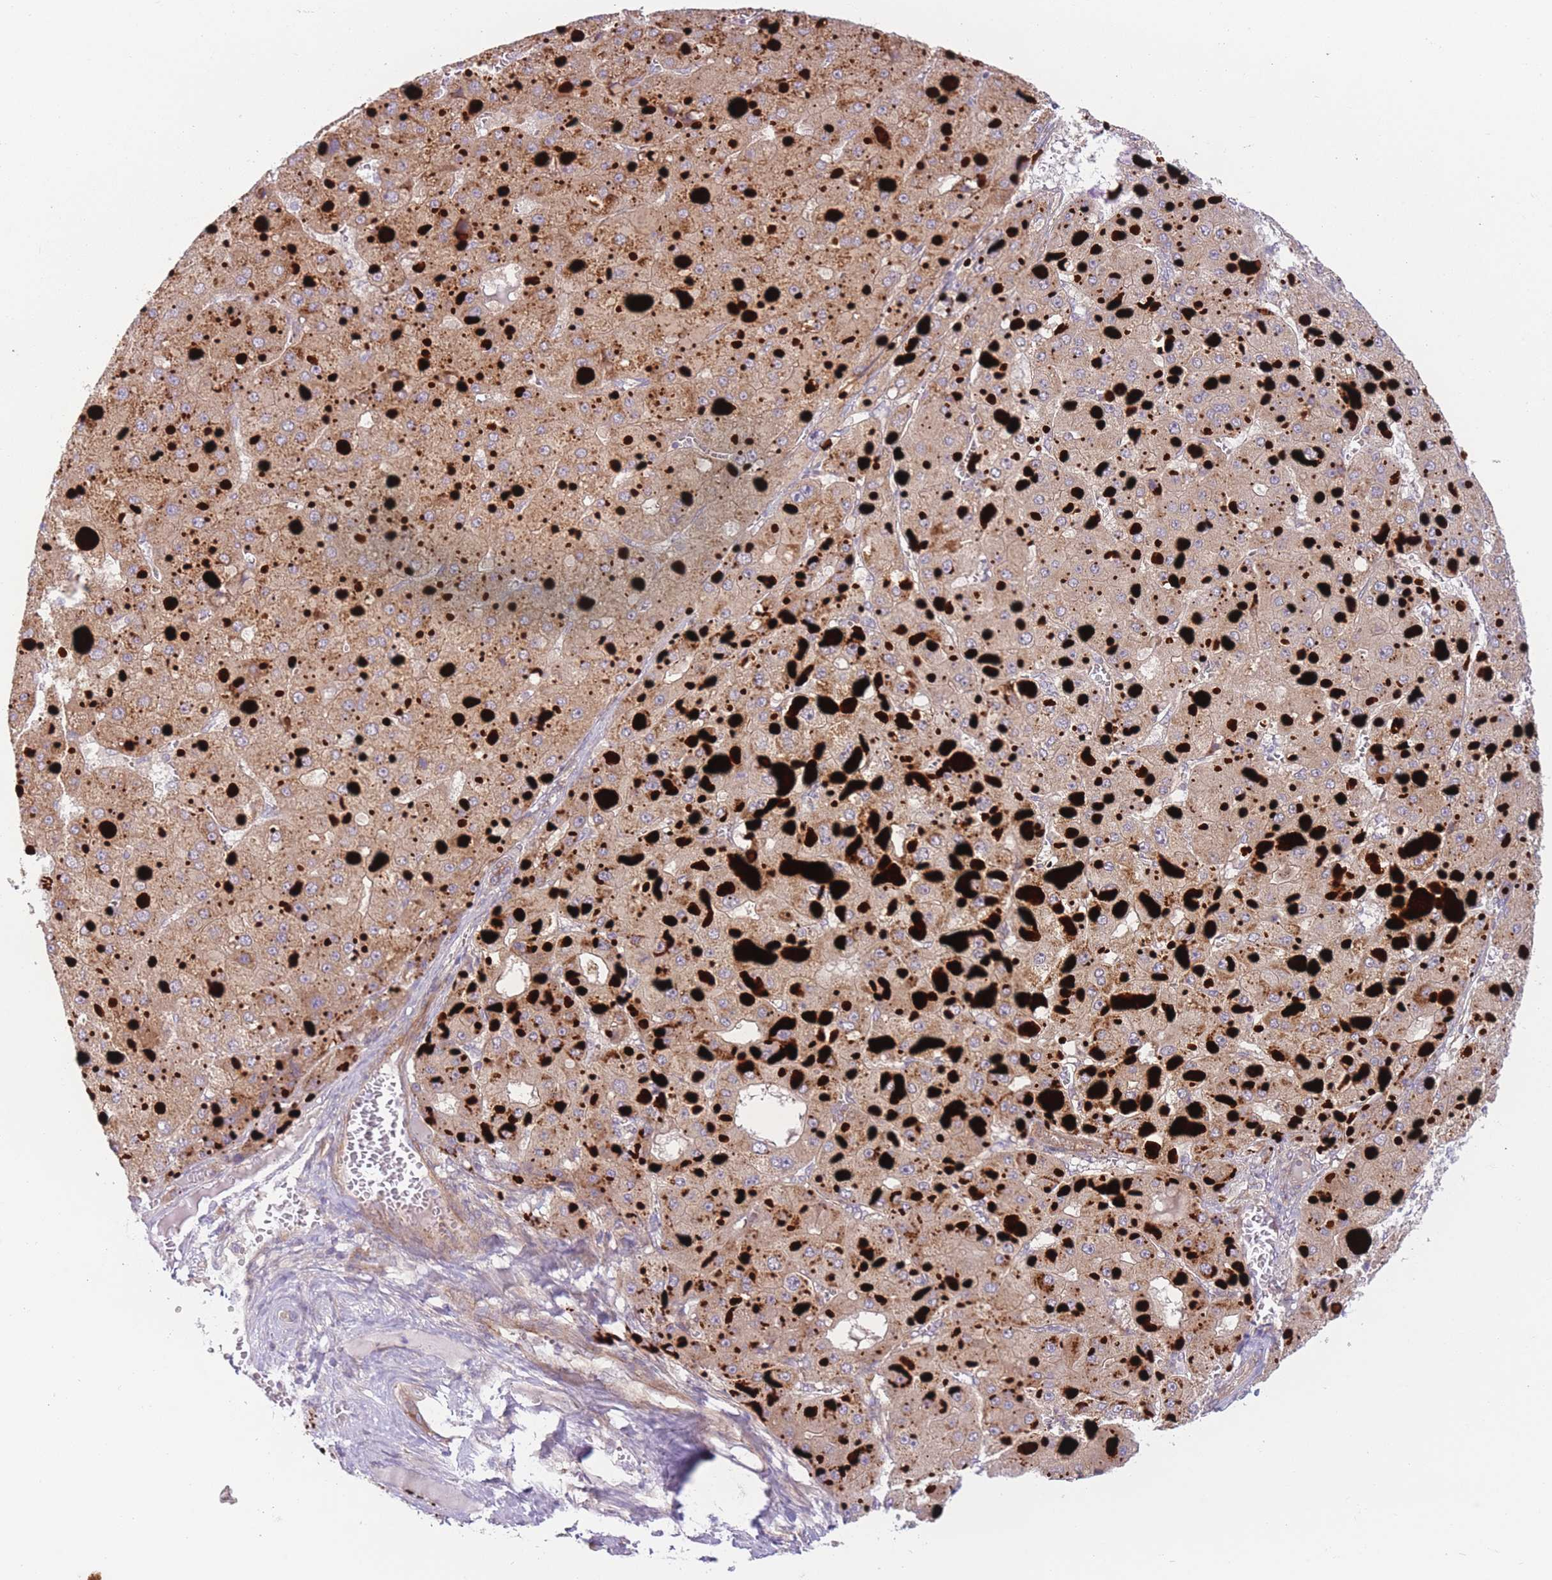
{"staining": {"intensity": "weak", "quantity": ">75%", "location": "cytoplasmic/membranous"}, "tissue": "liver cancer", "cell_type": "Tumor cells", "image_type": "cancer", "snomed": [{"axis": "morphology", "description": "Carcinoma, Hepatocellular, NOS"}, {"axis": "topography", "description": "Liver"}], "caption": "This photomicrograph reveals liver cancer (hepatocellular carcinoma) stained with immunohistochemistry to label a protein in brown. The cytoplasmic/membranous of tumor cells show weak positivity for the protein. Nuclei are counter-stained blue.", "gene": "WDR93", "patient": {"sex": "female", "age": 73}}